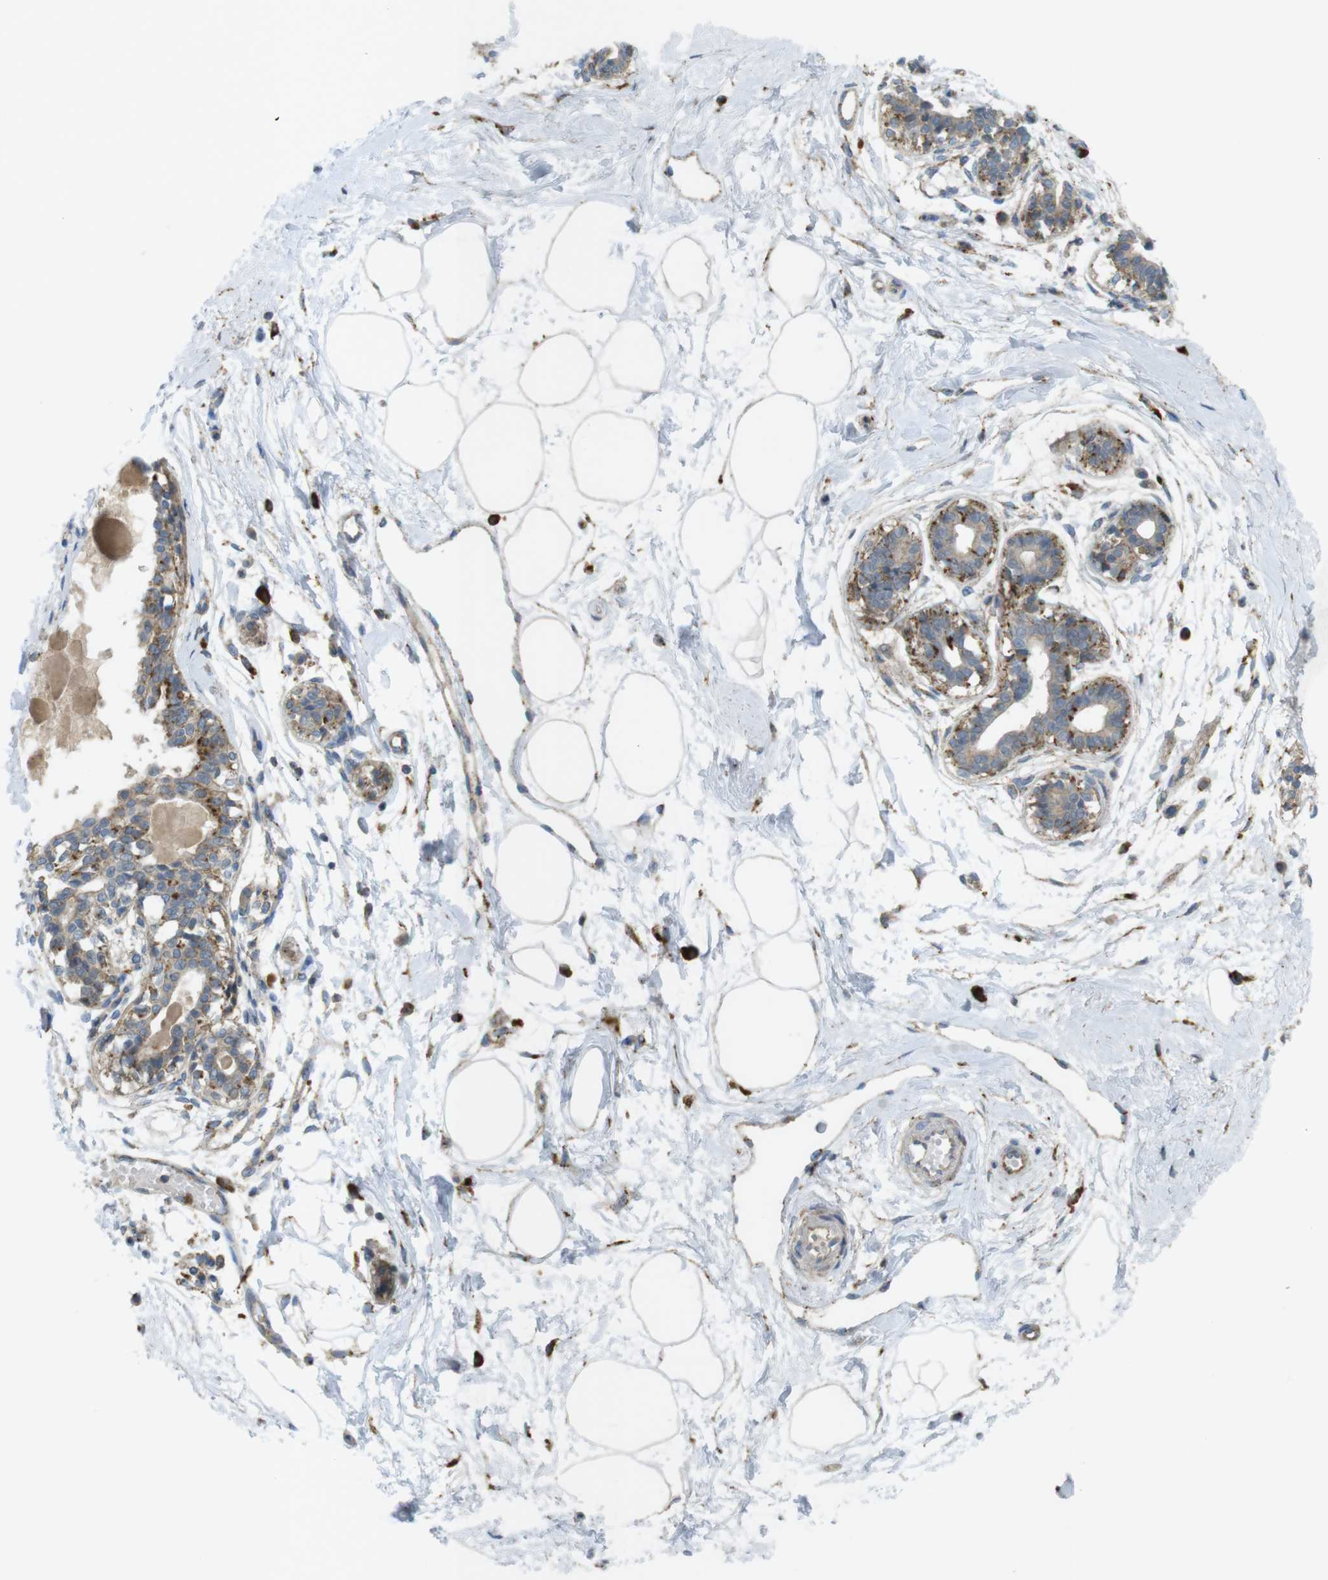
{"staining": {"intensity": "negative", "quantity": "none", "location": "none"}, "tissue": "breast", "cell_type": "Adipocytes", "image_type": "normal", "snomed": [{"axis": "morphology", "description": "Normal tissue, NOS"}, {"axis": "topography", "description": "Breast"}], "caption": "Immunohistochemistry histopathology image of unremarkable breast: human breast stained with DAB exhibits no significant protein positivity in adipocytes.", "gene": "LAMP1", "patient": {"sex": "female", "age": 45}}